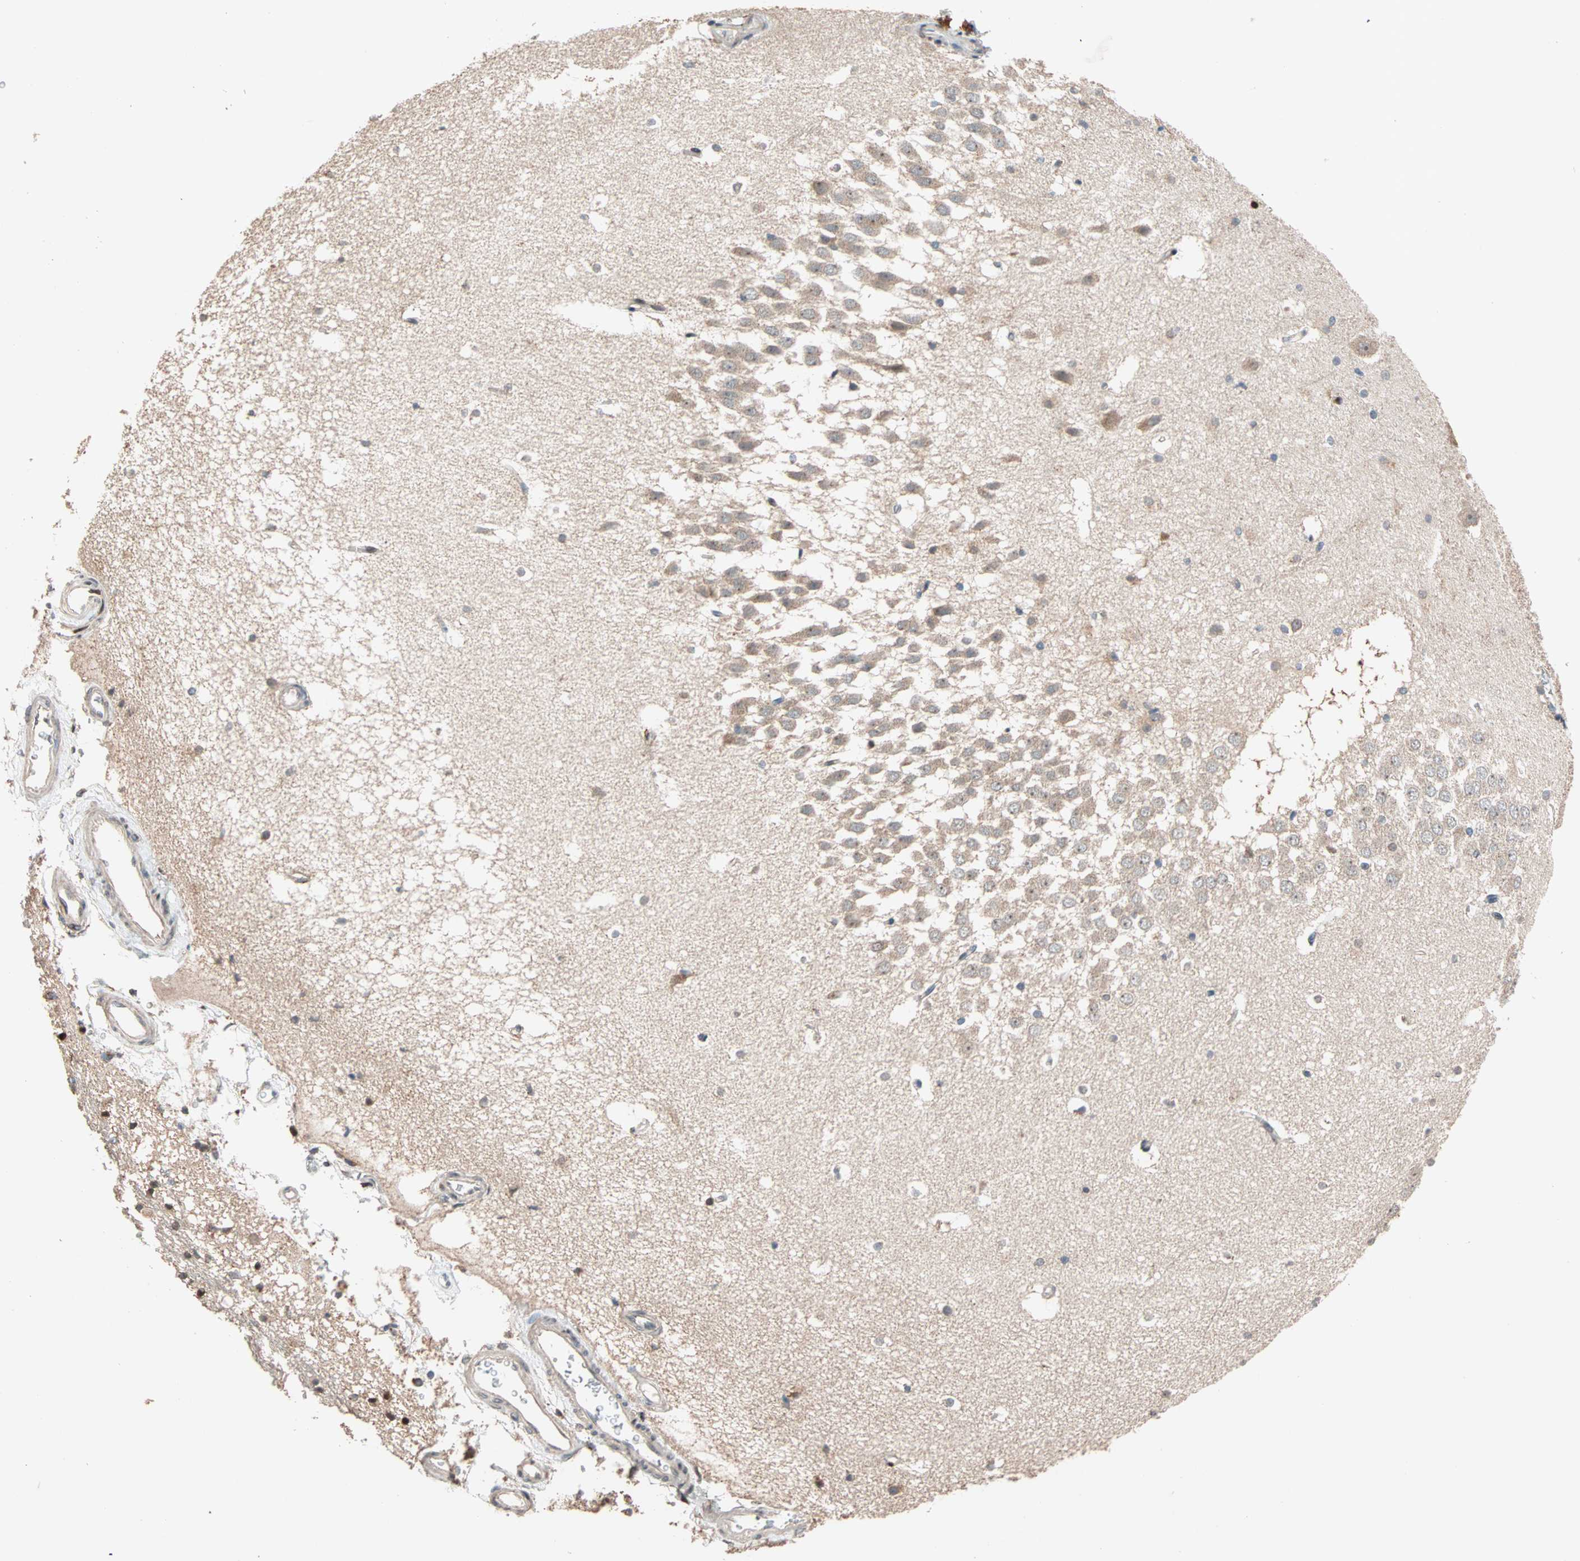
{"staining": {"intensity": "strong", "quantity": "25%-75%", "location": "nuclear"}, "tissue": "hippocampus", "cell_type": "Glial cells", "image_type": "normal", "snomed": [{"axis": "morphology", "description": "Normal tissue, NOS"}, {"axis": "topography", "description": "Hippocampus"}], "caption": "The micrograph demonstrates a brown stain indicating the presence of a protein in the nuclear of glial cells in hippocampus.", "gene": "HECW1", "patient": {"sex": "male", "age": 45}}